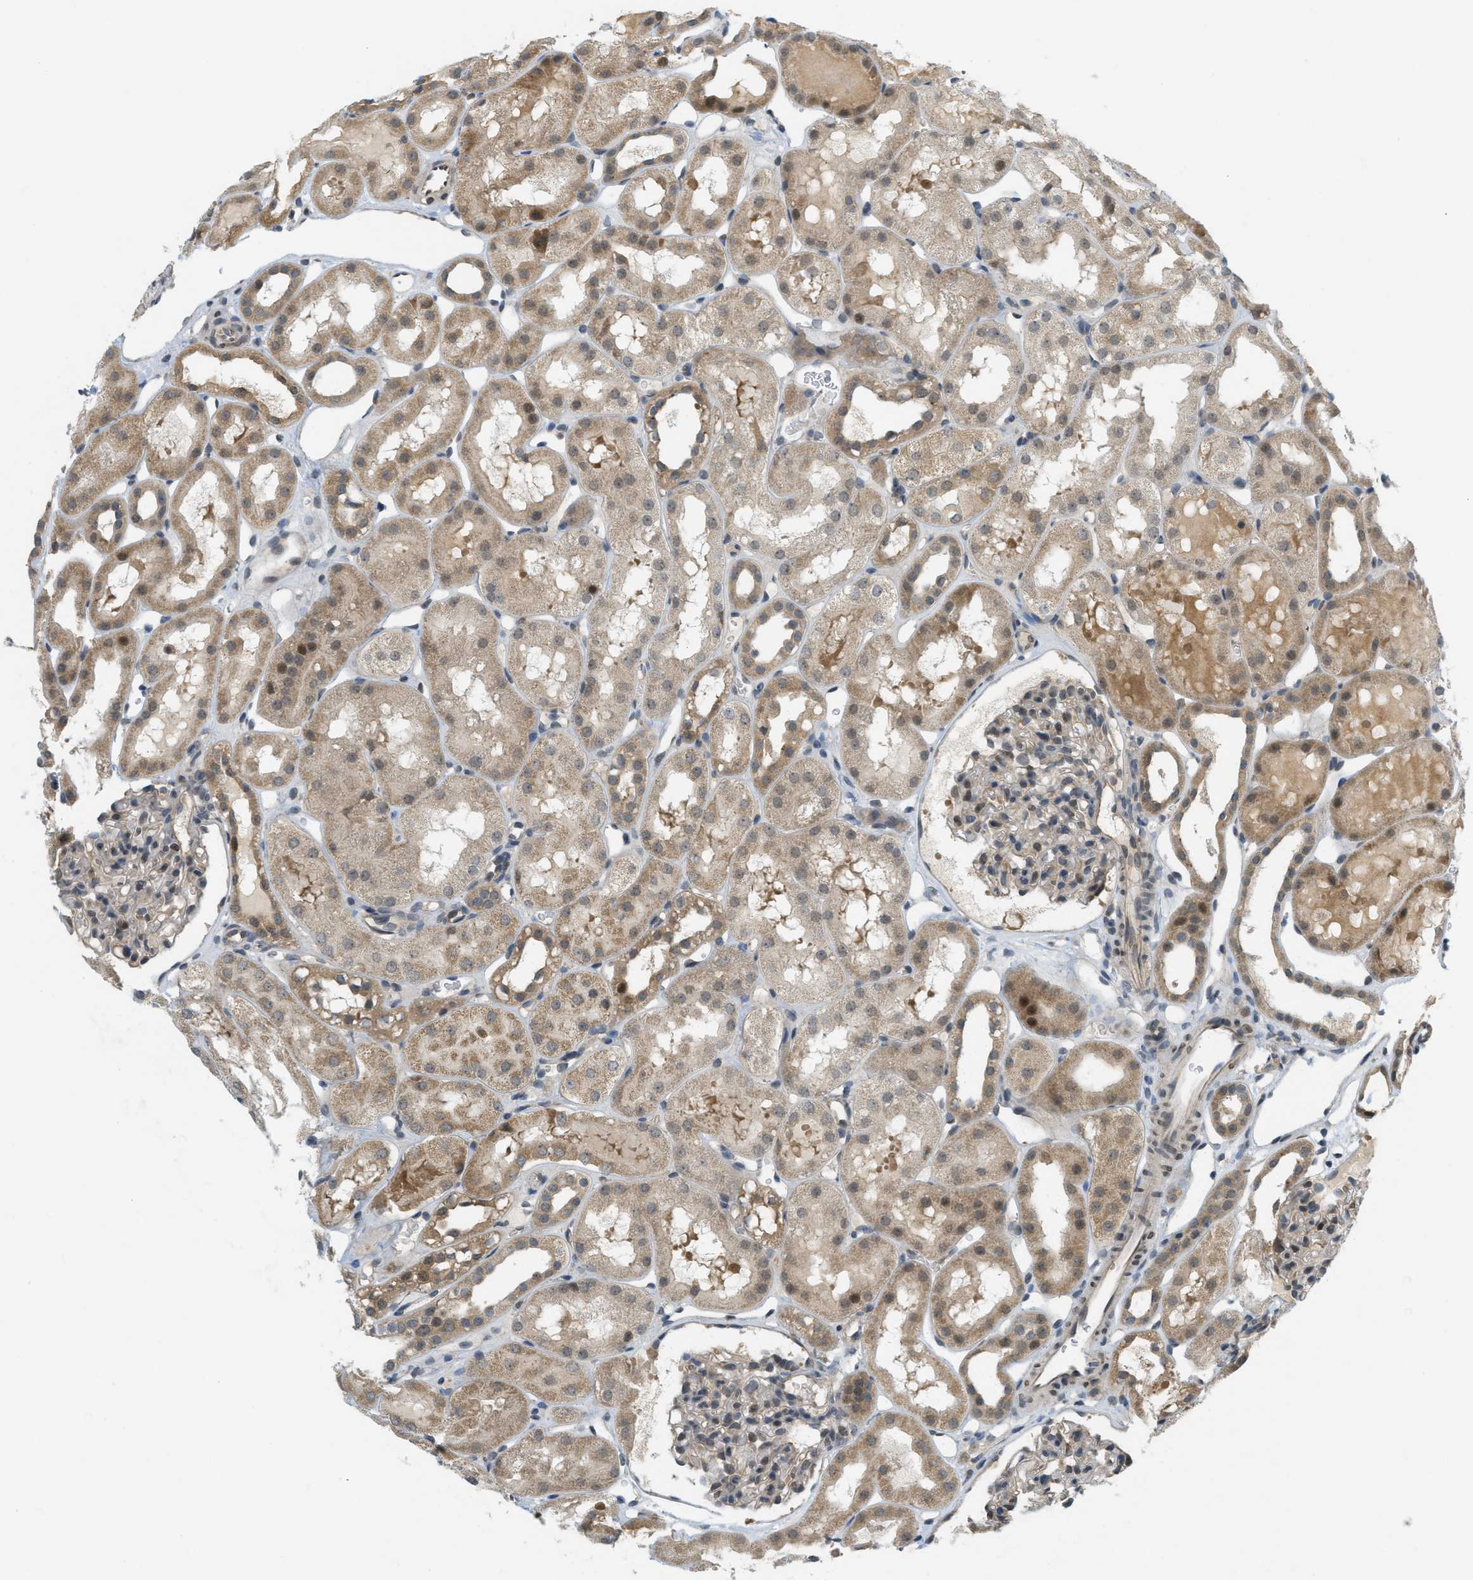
{"staining": {"intensity": "weak", "quantity": "25%-75%", "location": "cytoplasmic/membranous"}, "tissue": "kidney", "cell_type": "Cells in glomeruli", "image_type": "normal", "snomed": [{"axis": "morphology", "description": "Normal tissue, NOS"}, {"axis": "topography", "description": "Kidney"}, {"axis": "topography", "description": "Urinary bladder"}], "caption": "Protein positivity by IHC reveals weak cytoplasmic/membranous positivity in about 25%-75% of cells in glomeruli in normal kidney. Immunohistochemistry stains the protein of interest in brown and the nuclei are stained blue.", "gene": "PRKD1", "patient": {"sex": "male", "age": 16}}